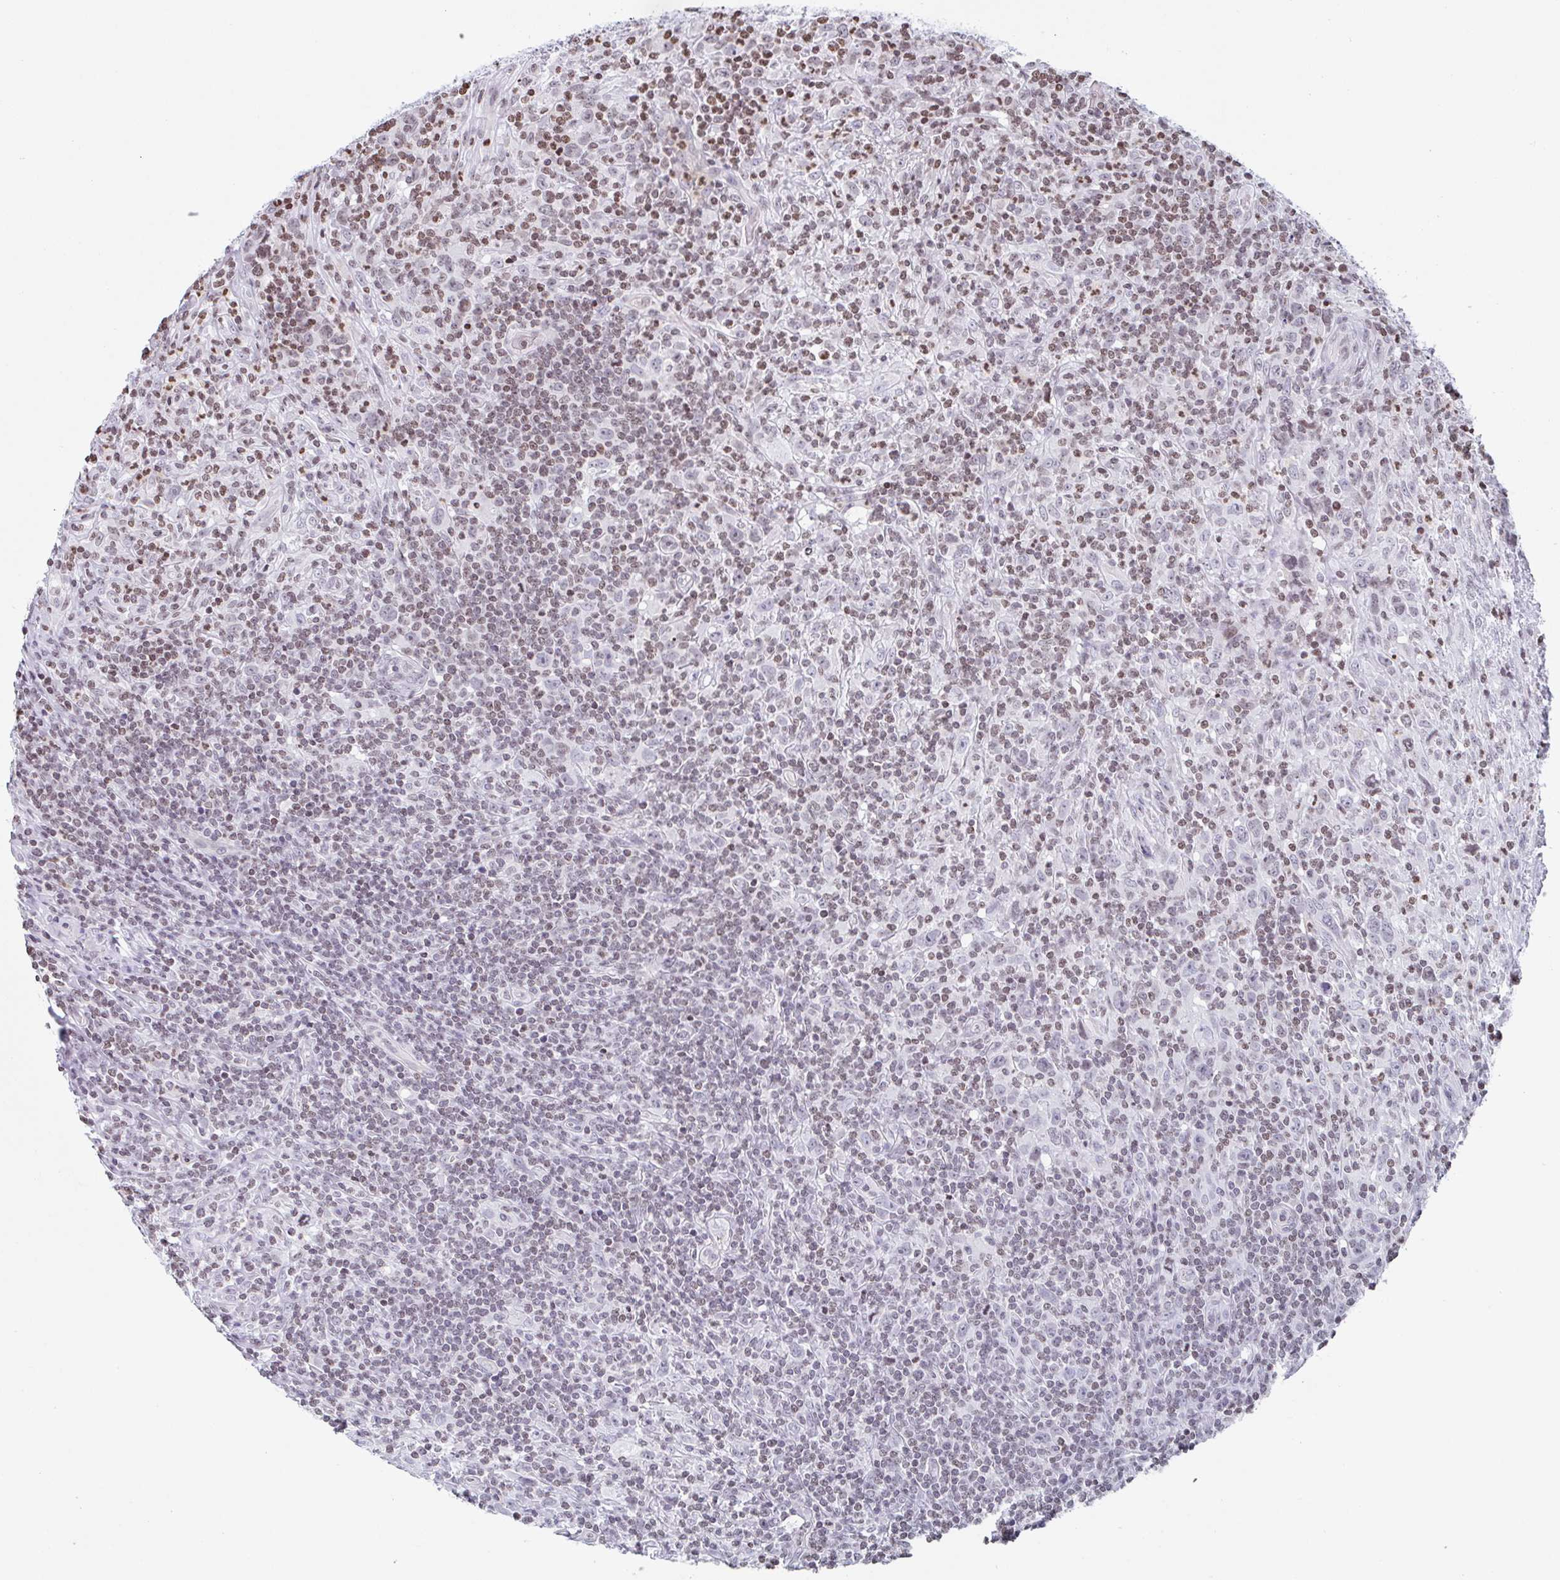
{"staining": {"intensity": "negative", "quantity": "none", "location": "none"}, "tissue": "lymphoma", "cell_type": "Tumor cells", "image_type": "cancer", "snomed": [{"axis": "morphology", "description": "Hodgkin's disease, NOS"}, {"axis": "topography", "description": "Lymph node"}], "caption": "Immunohistochemistry of human Hodgkin's disease demonstrates no staining in tumor cells.", "gene": "NOL6", "patient": {"sex": "female", "age": 18}}